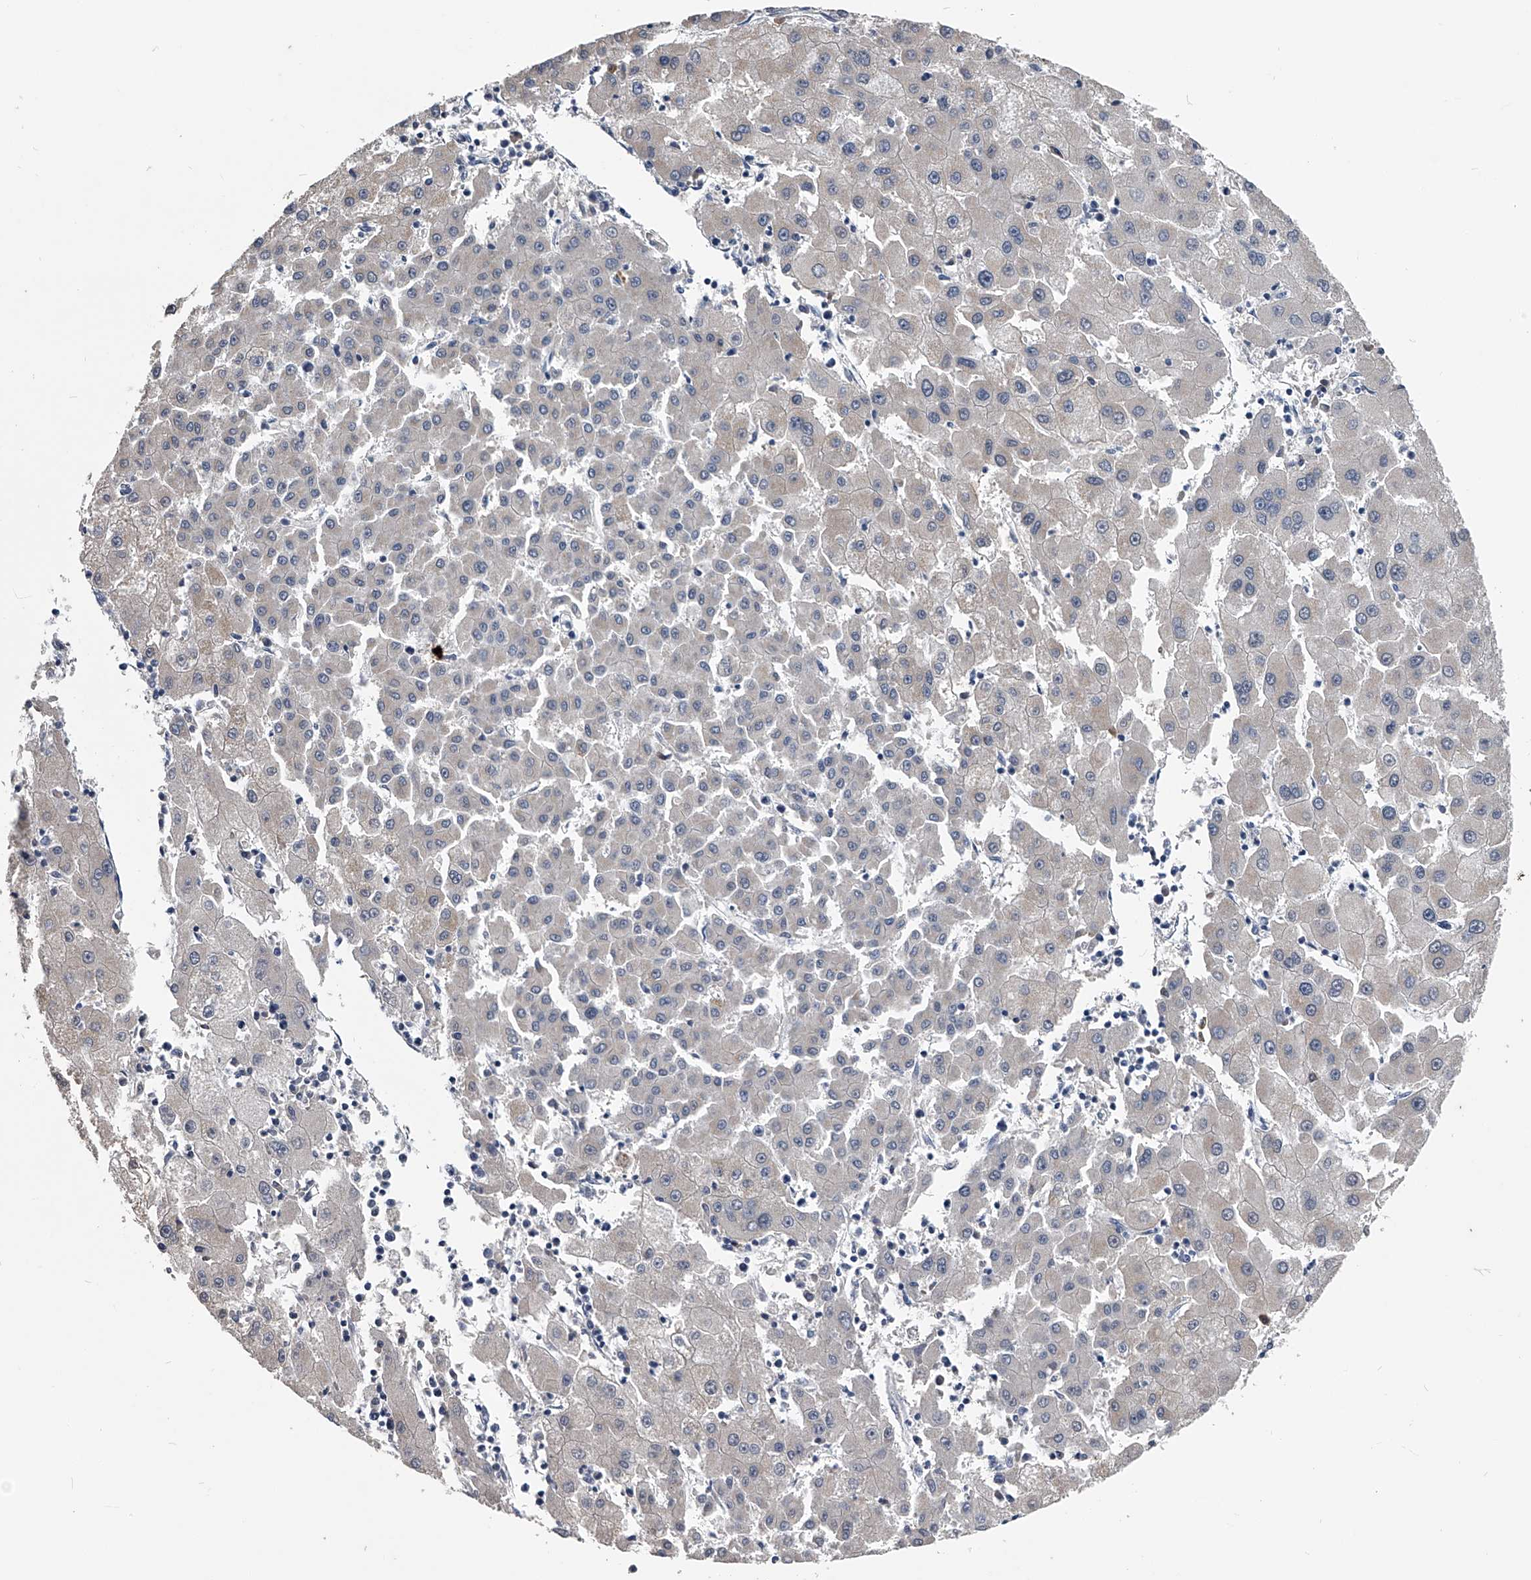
{"staining": {"intensity": "negative", "quantity": "none", "location": "none"}, "tissue": "liver cancer", "cell_type": "Tumor cells", "image_type": "cancer", "snomed": [{"axis": "morphology", "description": "Carcinoma, Hepatocellular, NOS"}, {"axis": "topography", "description": "Liver"}], "caption": "Immunohistochemistry (IHC) of human hepatocellular carcinoma (liver) shows no expression in tumor cells.", "gene": "OAT", "patient": {"sex": "male", "age": 72}}